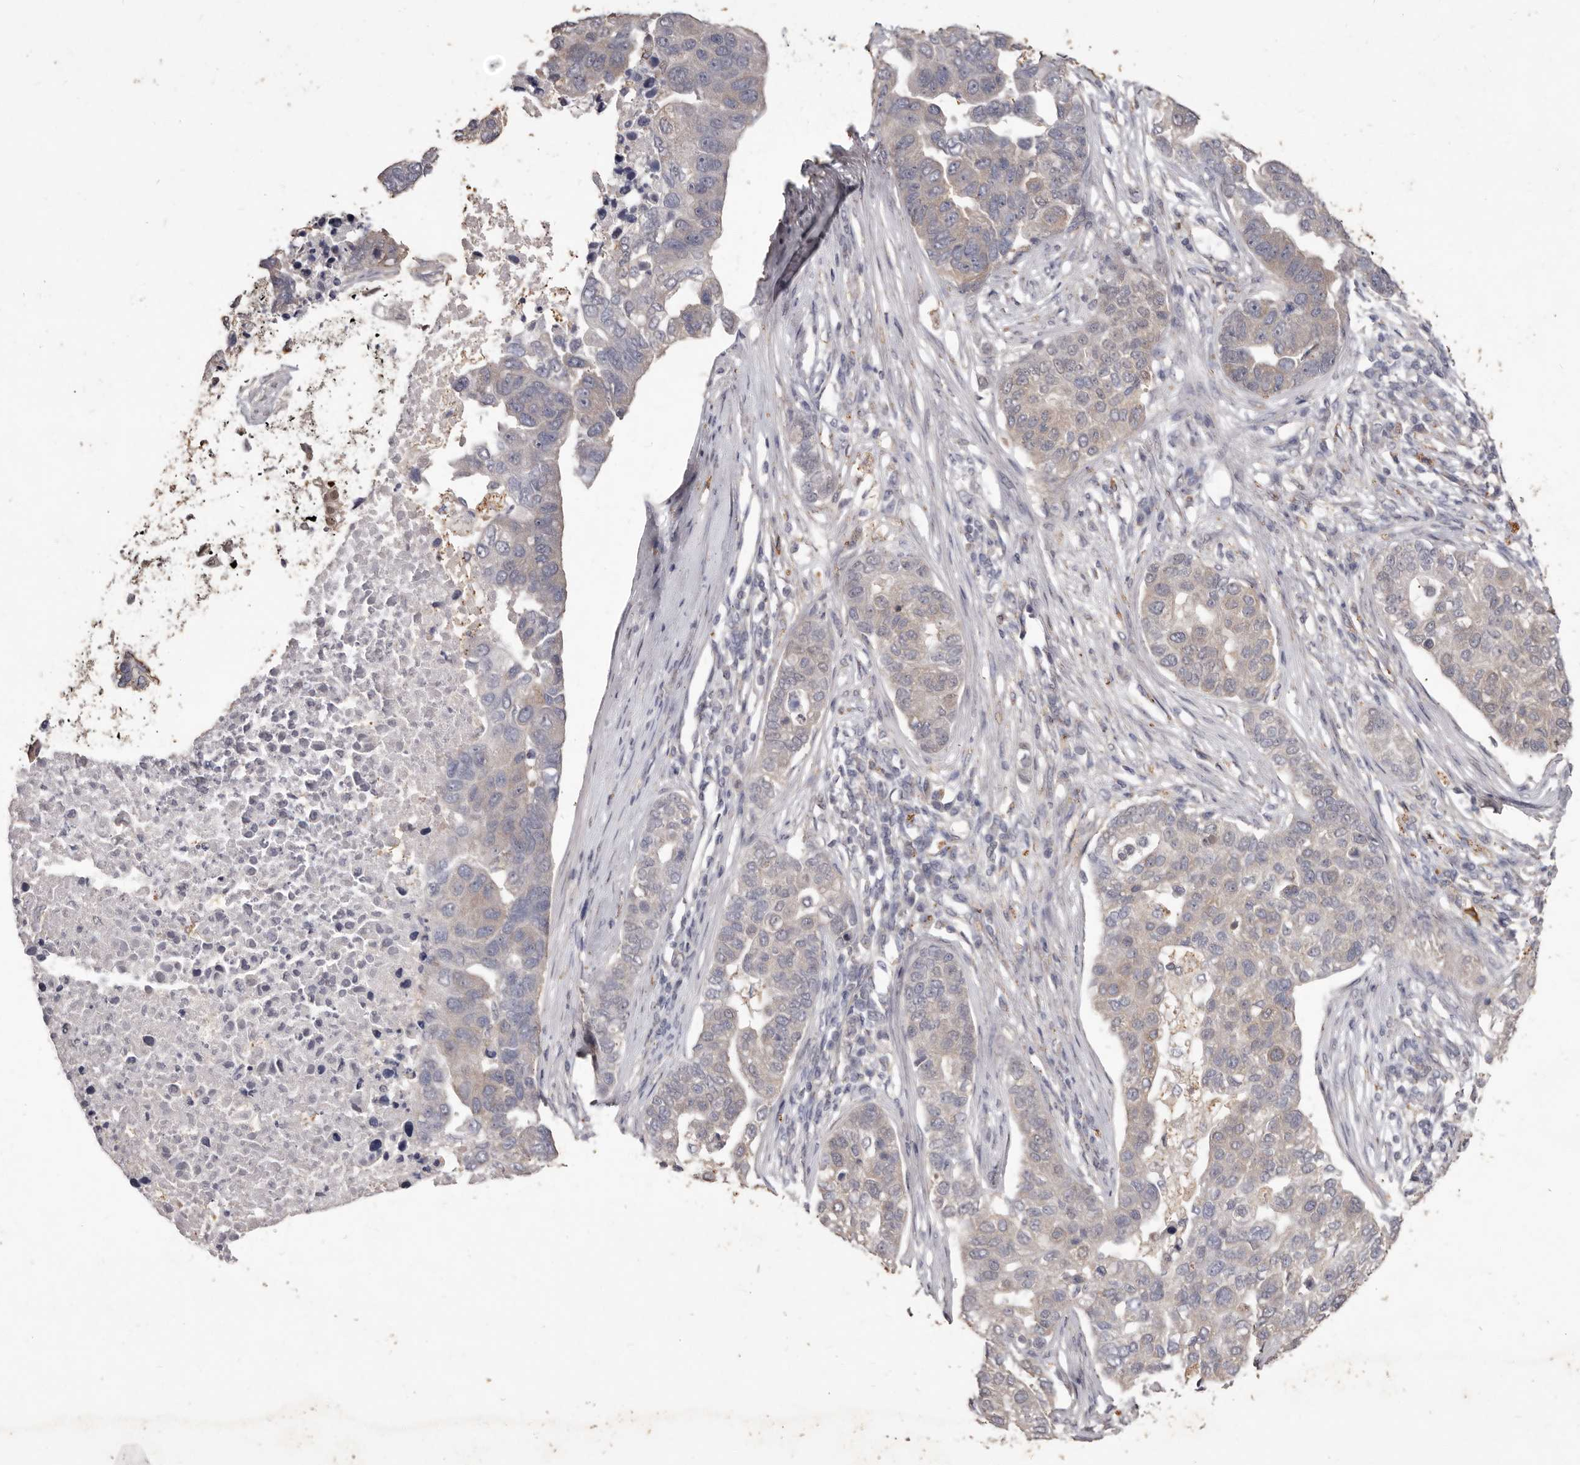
{"staining": {"intensity": "negative", "quantity": "none", "location": "none"}, "tissue": "pancreatic cancer", "cell_type": "Tumor cells", "image_type": "cancer", "snomed": [{"axis": "morphology", "description": "Adenocarcinoma, NOS"}, {"axis": "topography", "description": "Pancreas"}], "caption": "This is an immunohistochemistry (IHC) photomicrograph of pancreatic cancer. There is no staining in tumor cells.", "gene": "ACLY", "patient": {"sex": "female", "age": 61}}